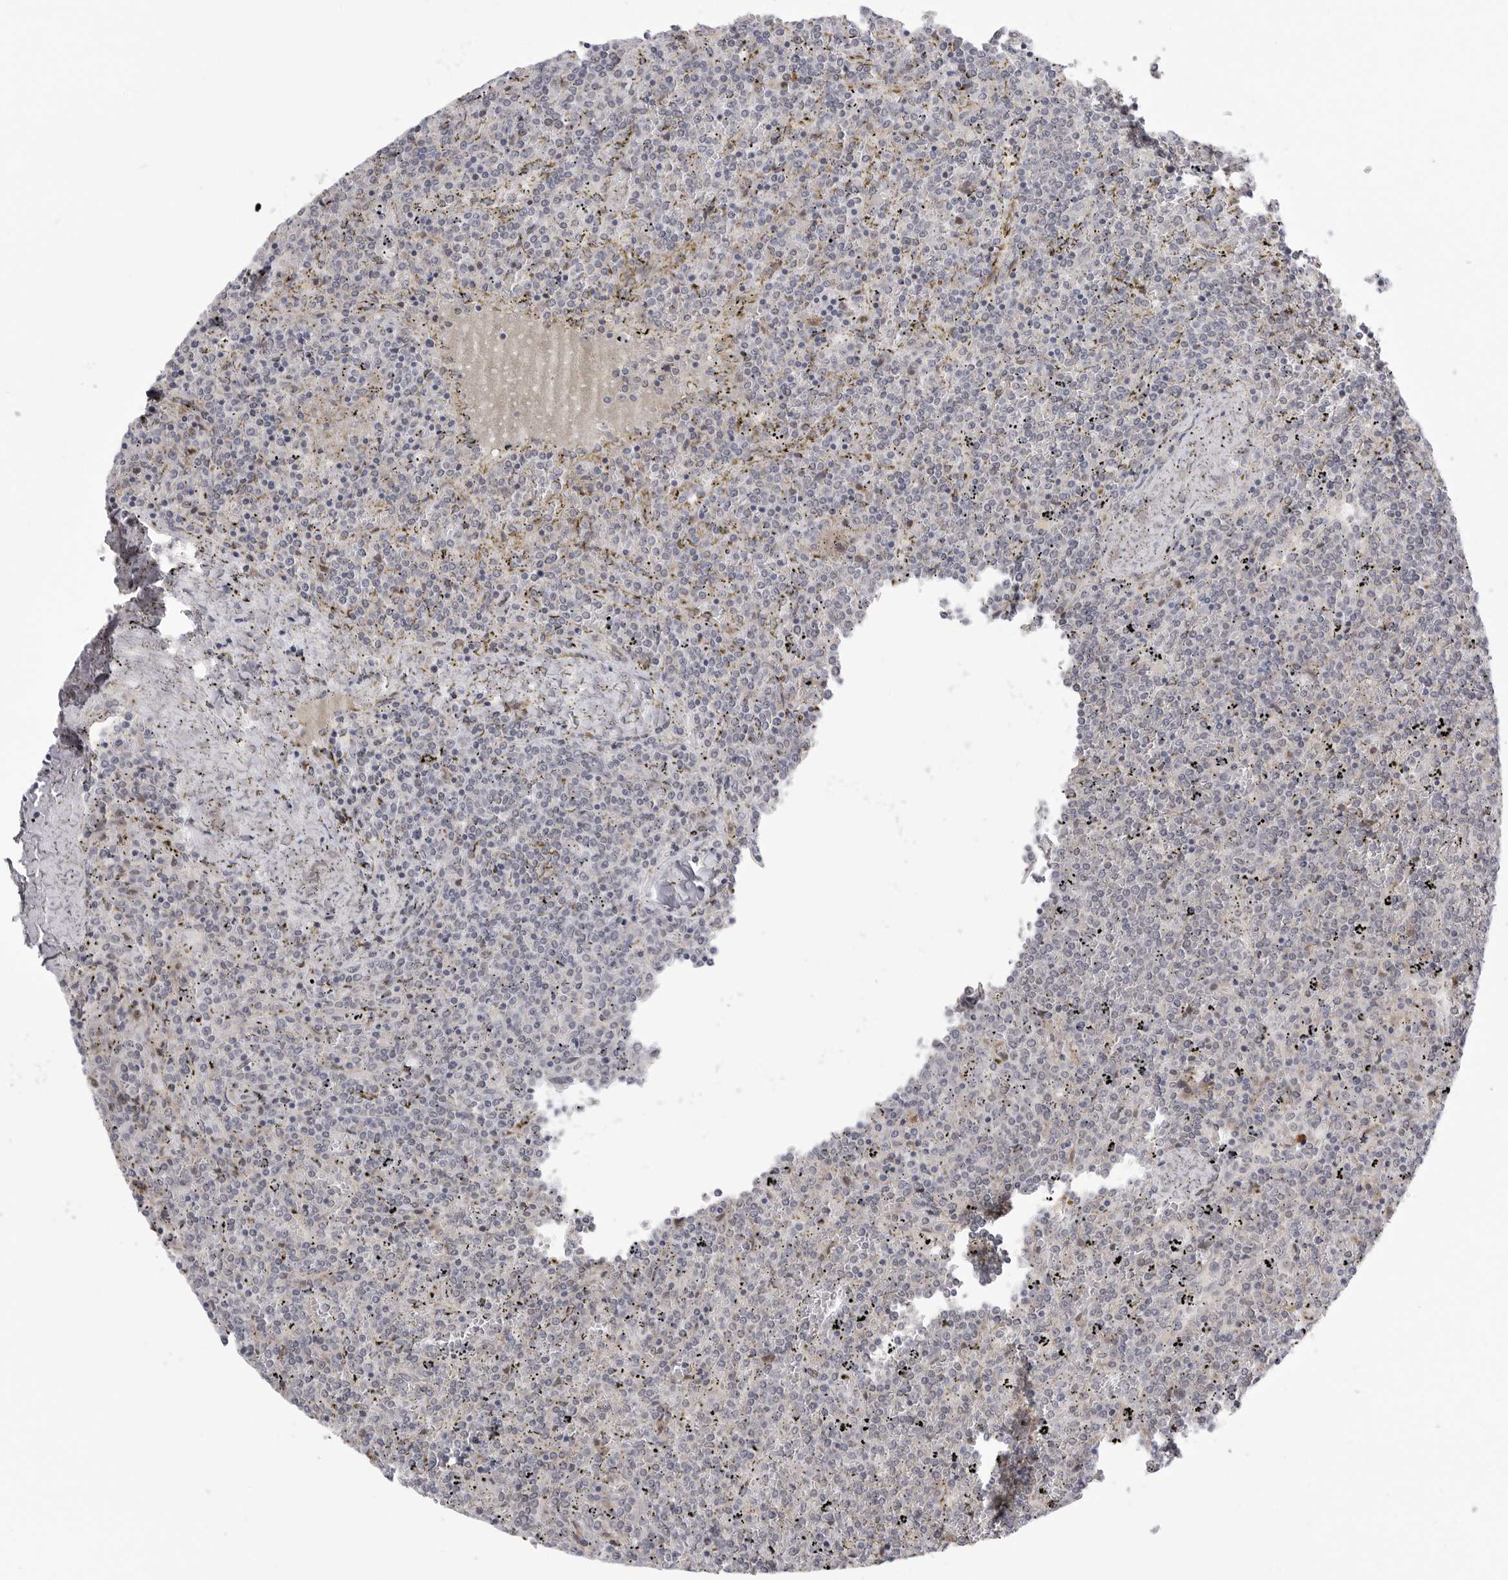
{"staining": {"intensity": "negative", "quantity": "none", "location": "none"}, "tissue": "lymphoma", "cell_type": "Tumor cells", "image_type": "cancer", "snomed": [{"axis": "morphology", "description": "Malignant lymphoma, non-Hodgkin's type, Low grade"}, {"axis": "topography", "description": "Spleen"}], "caption": "Lymphoma was stained to show a protein in brown. There is no significant staining in tumor cells.", "gene": "GGT6", "patient": {"sex": "female", "age": 19}}